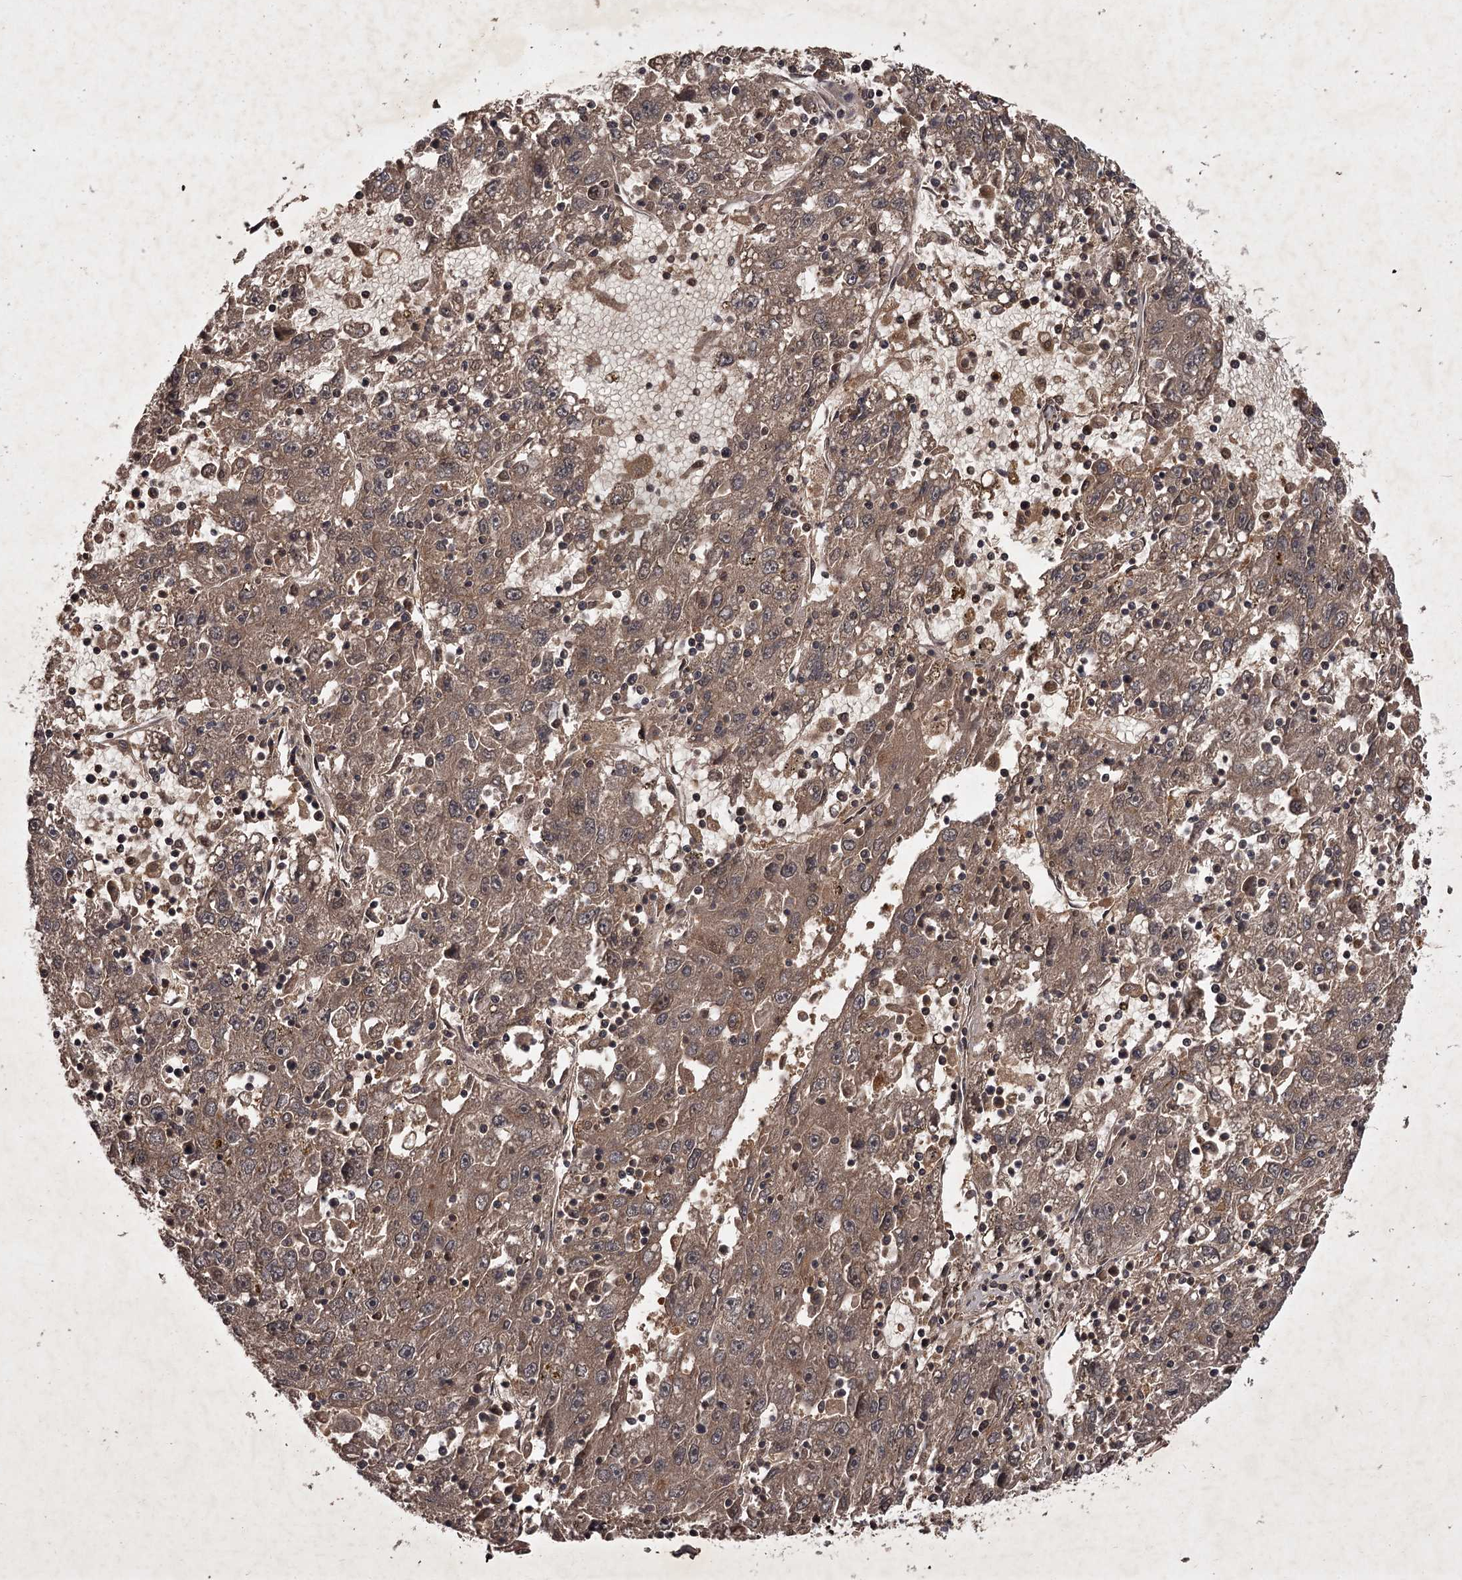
{"staining": {"intensity": "moderate", "quantity": ">75%", "location": "cytoplasmic/membranous"}, "tissue": "liver cancer", "cell_type": "Tumor cells", "image_type": "cancer", "snomed": [{"axis": "morphology", "description": "Carcinoma, Hepatocellular, NOS"}, {"axis": "topography", "description": "Liver"}], "caption": "Immunohistochemical staining of hepatocellular carcinoma (liver) demonstrates medium levels of moderate cytoplasmic/membranous expression in approximately >75% of tumor cells.", "gene": "TBC1D23", "patient": {"sex": "male", "age": 49}}